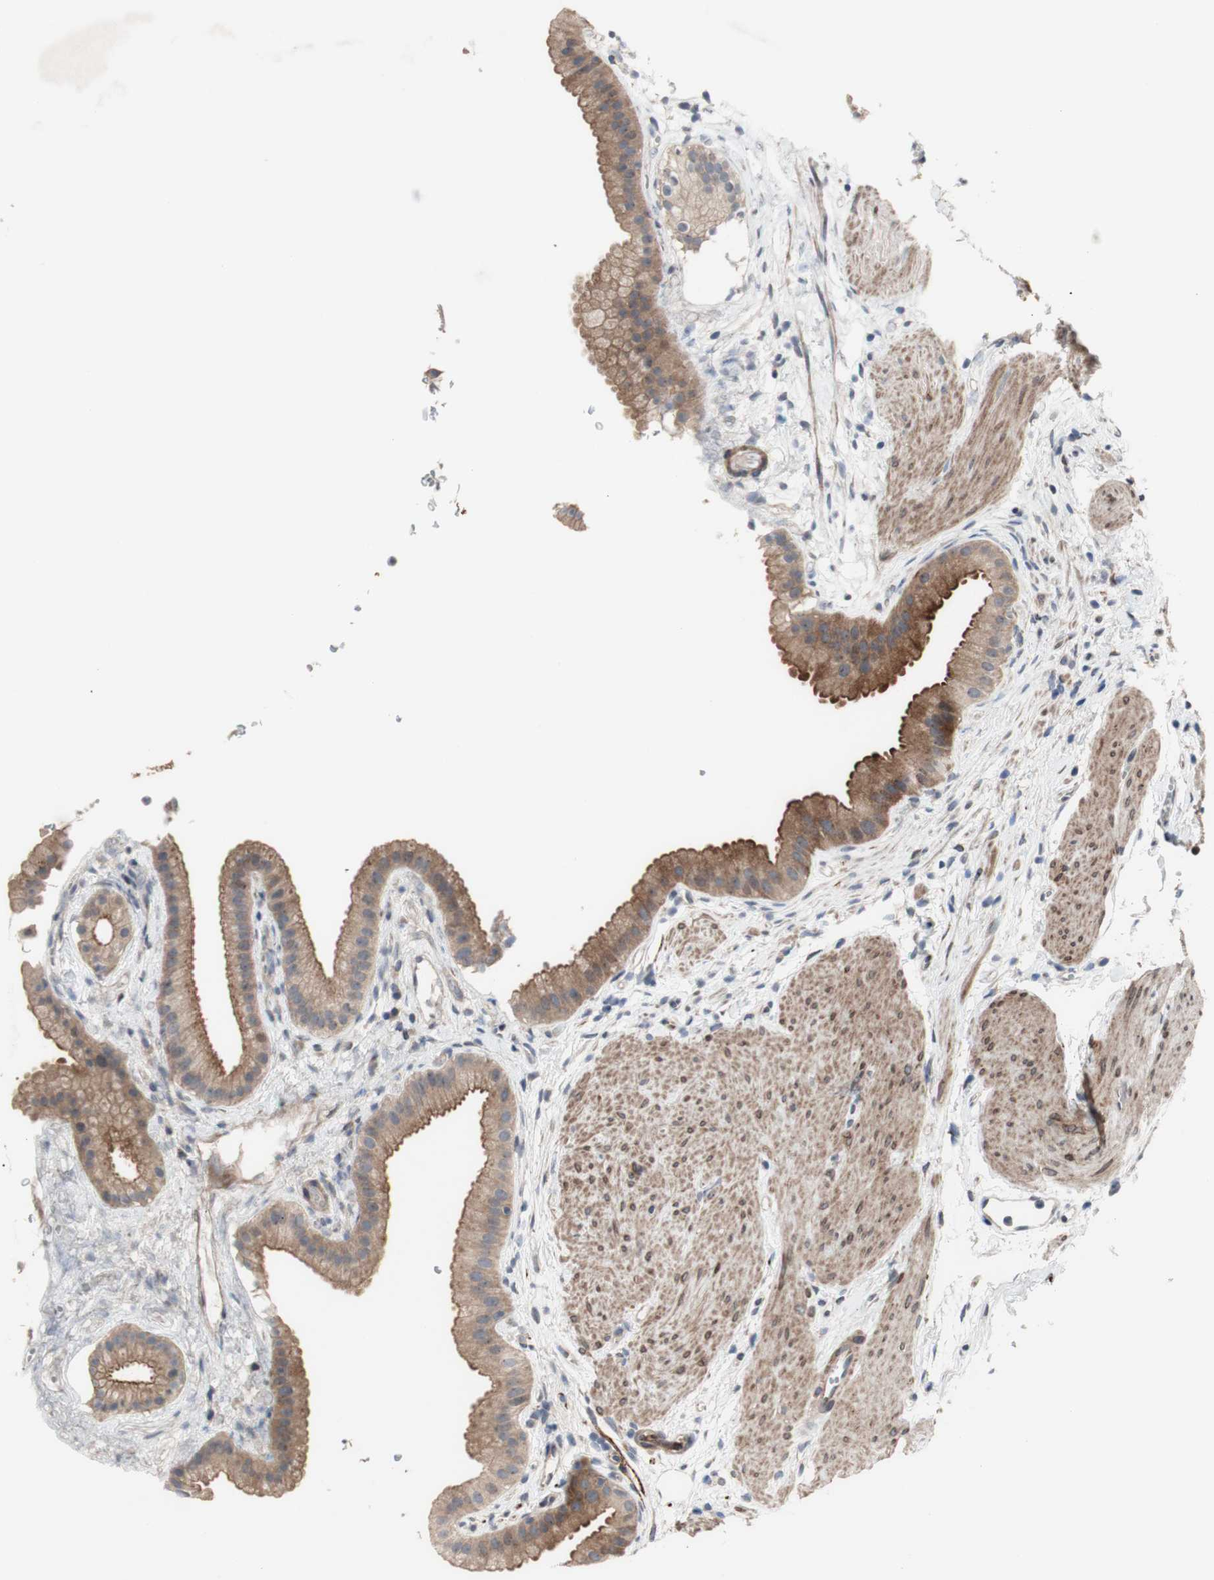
{"staining": {"intensity": "moderate", "quantity": ">75%", "location": "cytoplasmic/membranous"}, "tissue": "gallbladder", "cell_type": "Glandular cells", "image_type": "normal", "snomed": [{"axis": "morphology", "description": "Normal tissue, NOS"}, {"axis": "topography", "description": "Gallbladder"}], "caption": "The histopathology image demonstrates staining of normal gallbladder, revealing moderate cytoplasmic/membranous protein expression (brown color) within glandular cells. The staining was performed using DAB (3,3'-diaminobenzidine), with brown indicating positive protein expression. Nuclei are stained blue with hematoxylin.", "gene": "OAZ1", "patient": {"sex": "female", "age": 64}}